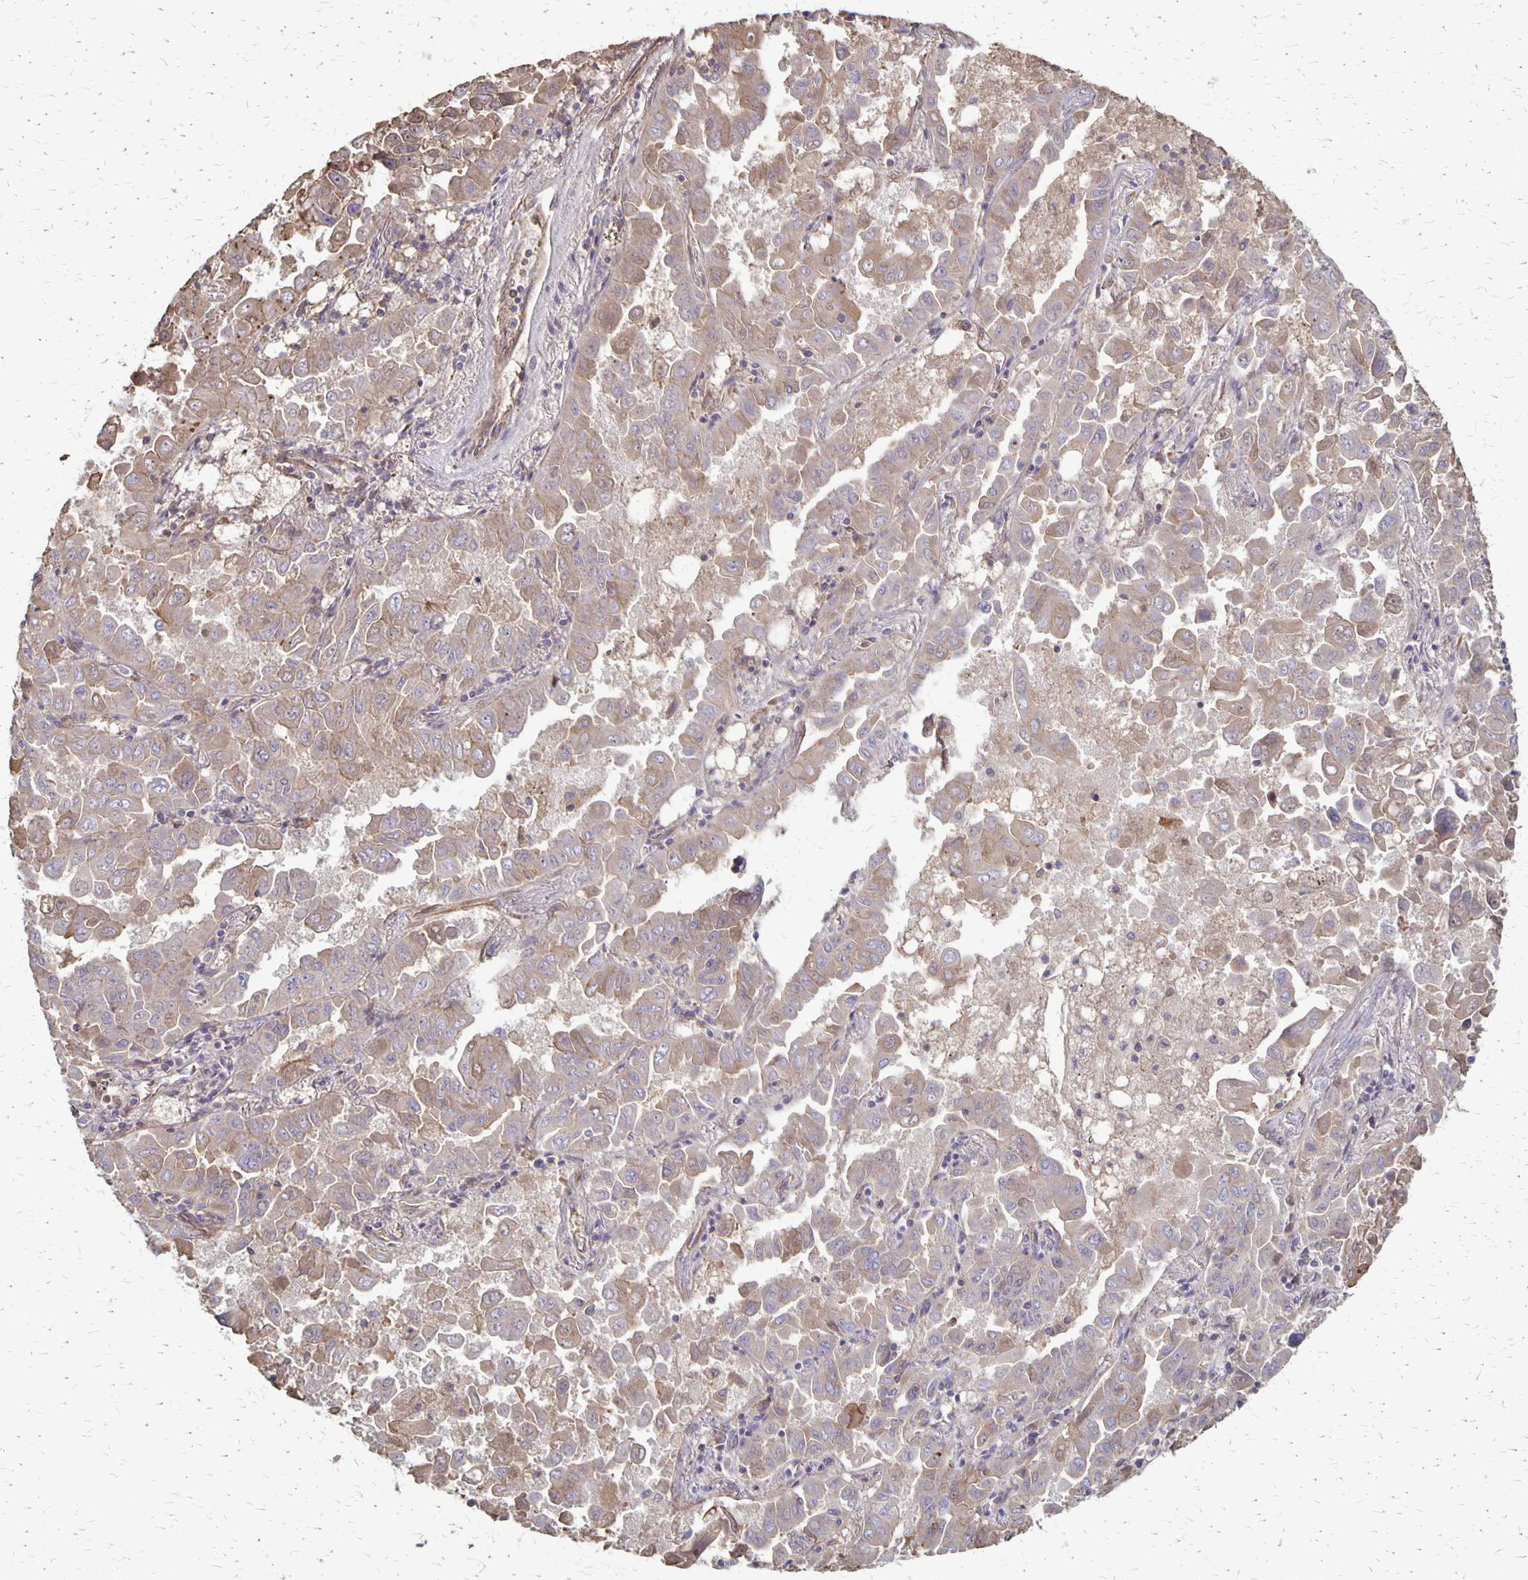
{"staining": {"intensity": "weak", "quantity": "<25%", "location": "cytoplasmic/membranous"}, "tissue": "lung cancer", "cell_type": "Tumor cells", "image_type": "cancer", "snomed": [{"axis": "morphology", "description": "Adenocarcinoma, NOS"}, {"axis": "topography", "description": "Lung"}], "caption": "High magnification brightfield microscopy of lung cancer (adenocarcinoma) stained with DAB (3,3'-diaminobenzidine) (brown) and counterstained with hematoxylin (blue): tumor cells show no significant expression.", "gene": "PROM2", "patient": {"sex": "male", "age": 64}}